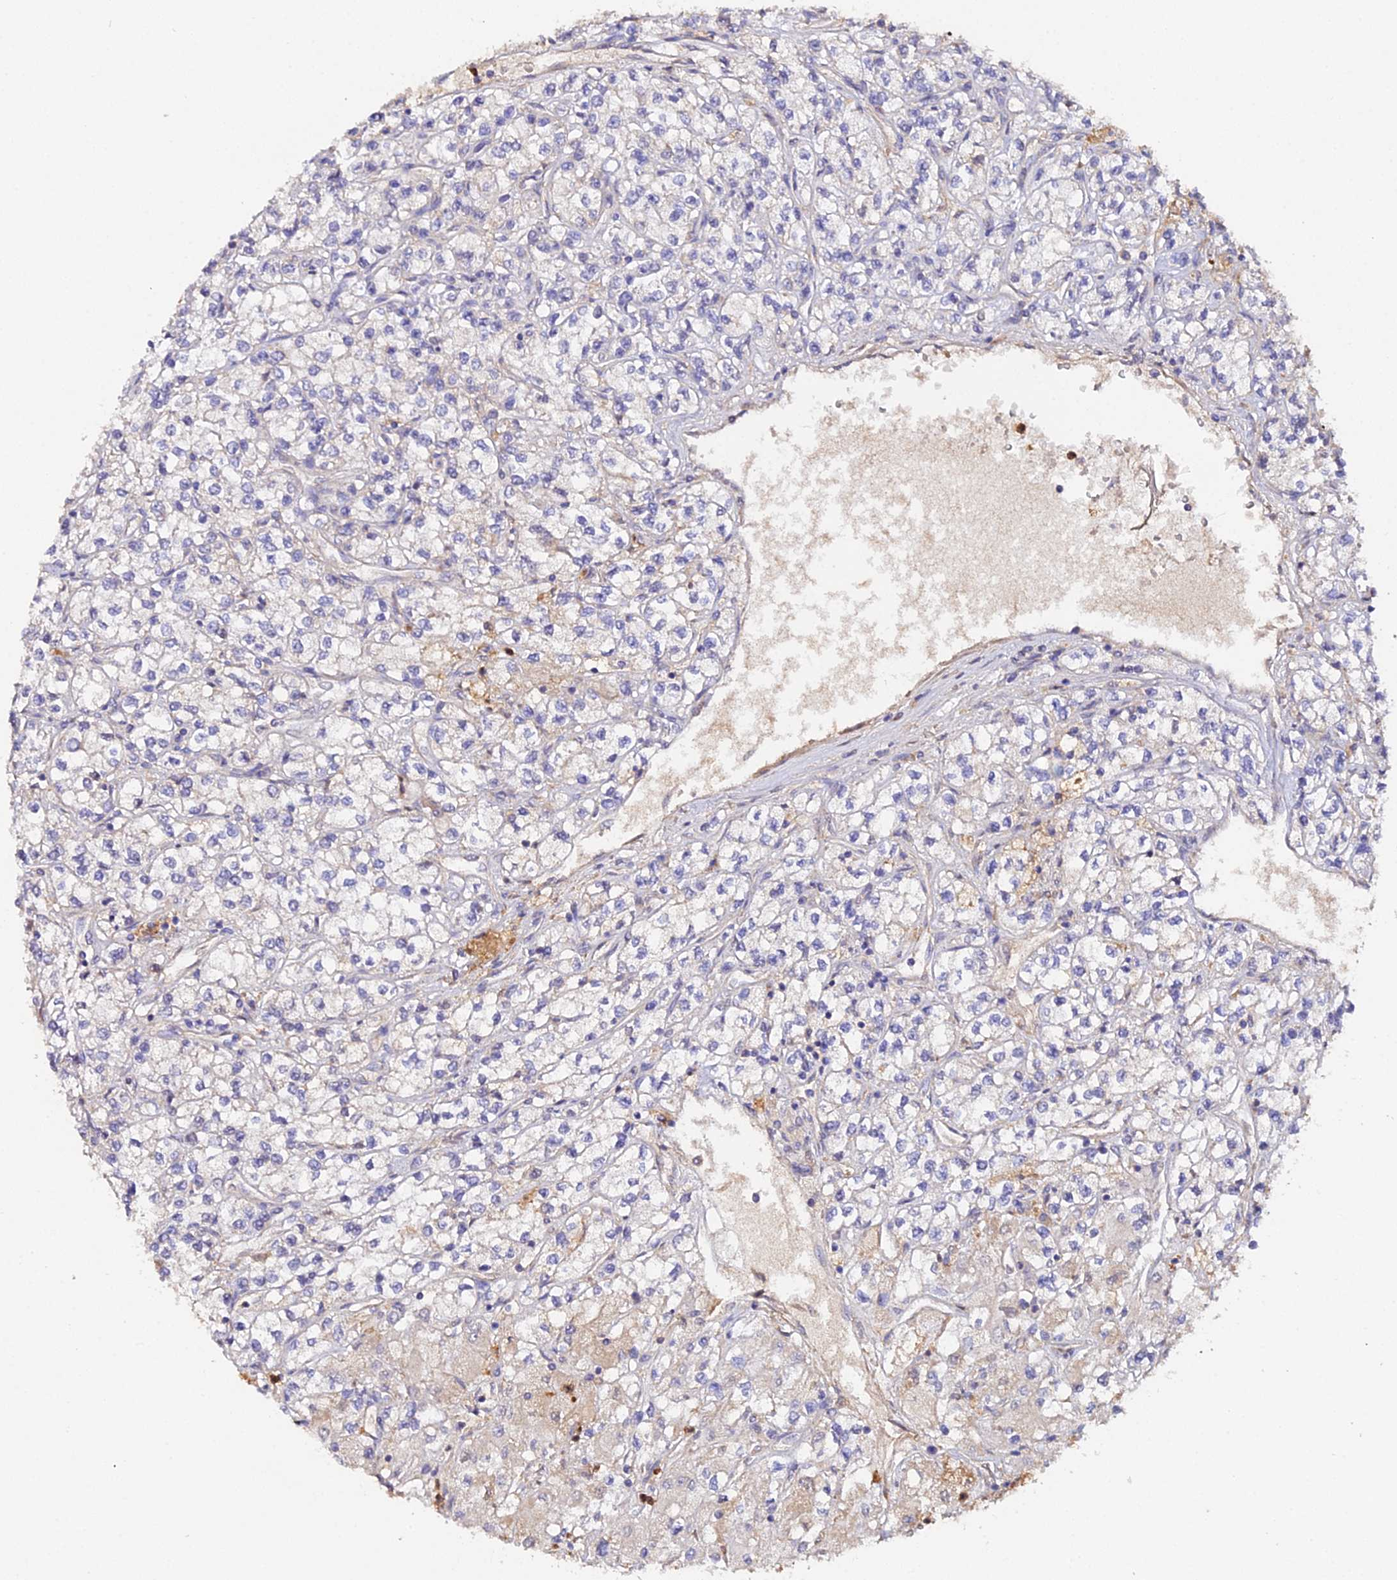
{"staining": {"intensity": "weak", "quantity": "25%-75%", "location": "cytoplasmic/membranous"}, "tissue": "renal cancer", "cell_type": "Tumor cells", "image_type": "cancer", "snomed": [{"axis": "morphology", "description": "Adenocarcinoma, NOS"}, {"axis": "topography", "description": "Kidney"}], "caption": "Immunohistochemistry staining of renal adenocarcinoma, which exhibits low levels of weak cytoplasmic/membranous expression in about 25%-75% of tumor cells indicating weak cytoplasmic/membranous protein staining. The staining was performed using DAB (brown) for protein detection and nuclei were counterstained in hematoxylin (blue).", "gene": "TRIM26", "patient": {"sex": "male", "age": 80}}